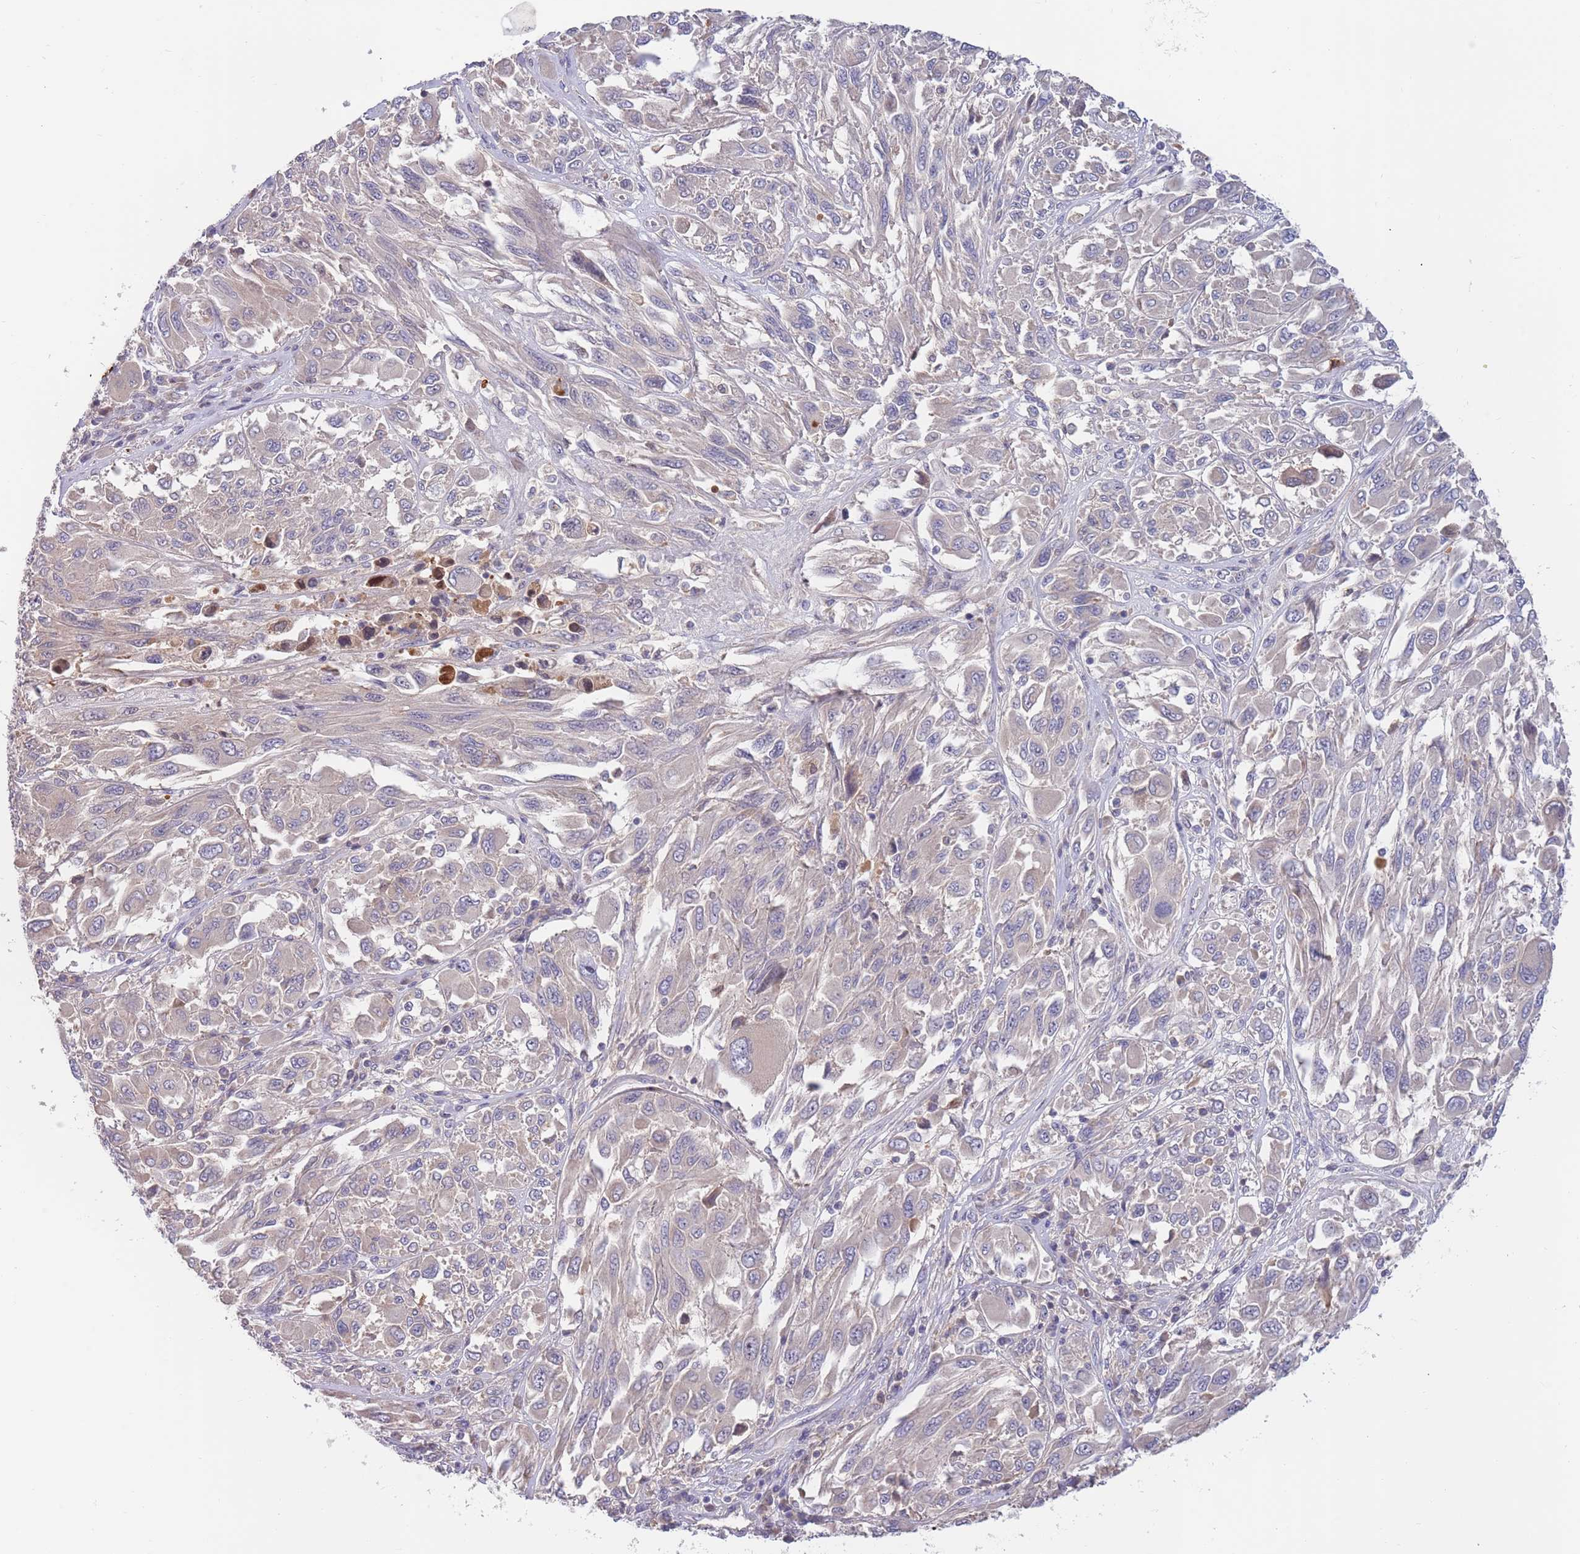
{"staining": {"intensity": "weak", "quantity": "<25%", "location": "cytoplasmic/membranous"}, "tissue": "melanoma", "cell_type": "Tumor cells", "image_type": "cancer", "snomed": [{"axis": "morphology", "description": "Malignant melanoma, NOS"}, {"axis": "topography", "description": "Skin"}], "caption": "A high-resolution photomicrograph shows immunohistochemistry (IHC) staining of melanoma, which displays no significant expression in tumor cells.", "gene": "BORCS5", "patient": {"sex": "female", "age": 91}}